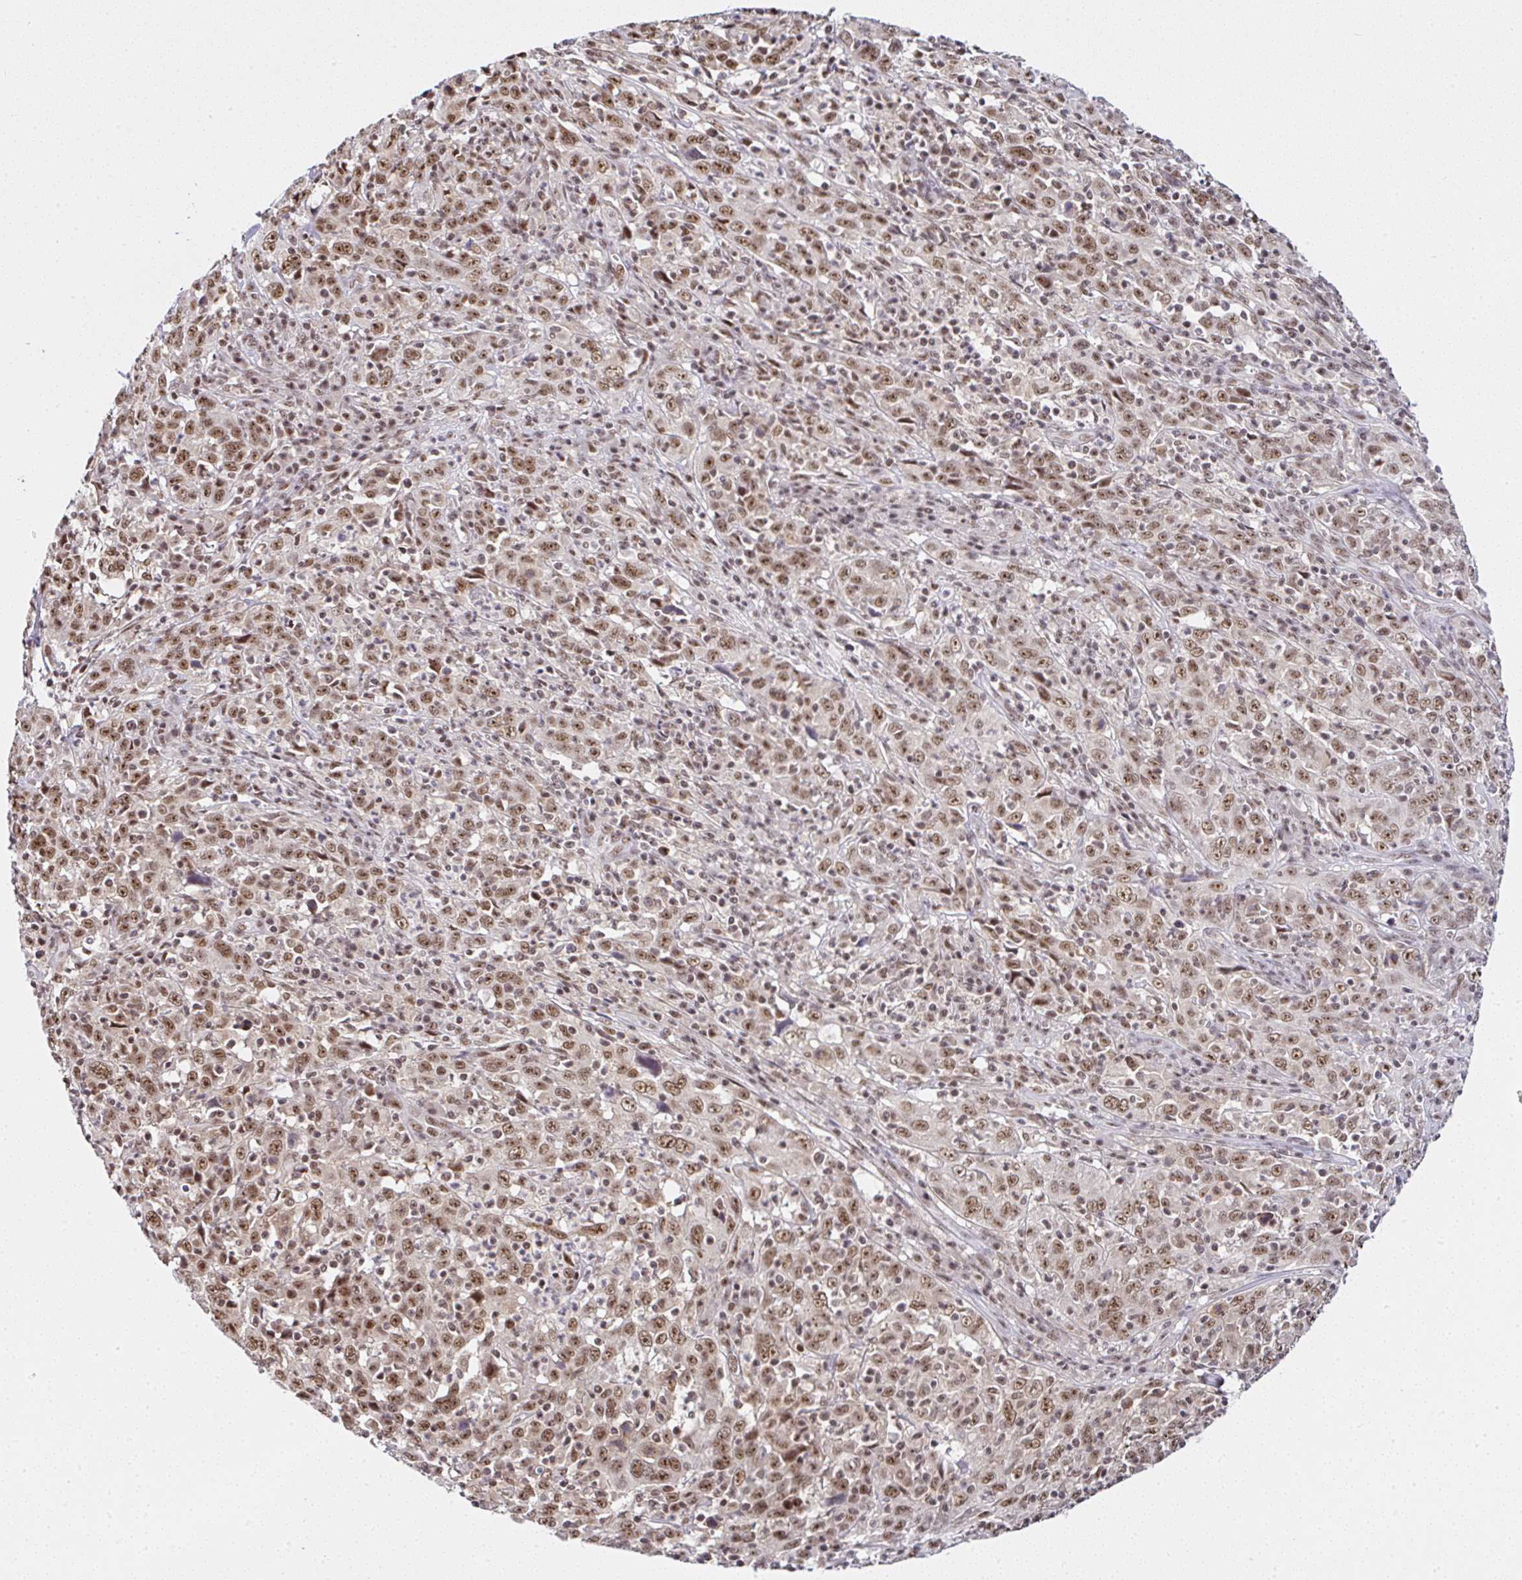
{"staining": {"intensity": "moderate", "quantity": ">75%", "location": "nuclear"}, "tissue": "cervical cancer", "cell_type": "Tumor cells", "image_type": "cancer", "snomed": [{"axis": "morphology", "description": "Squamous cell carcinoma, NOS"}, {"axis": "topography", "description": "Cervix"}], "caption": "Immunohistochemical staining of human cervical cancer (squamous cell carcinoma) shows moderate nuclear protein positivity in about >75% of tumor cells.", "gene": "PTPN2", "patient": {"sex": "female", "age": 46}}